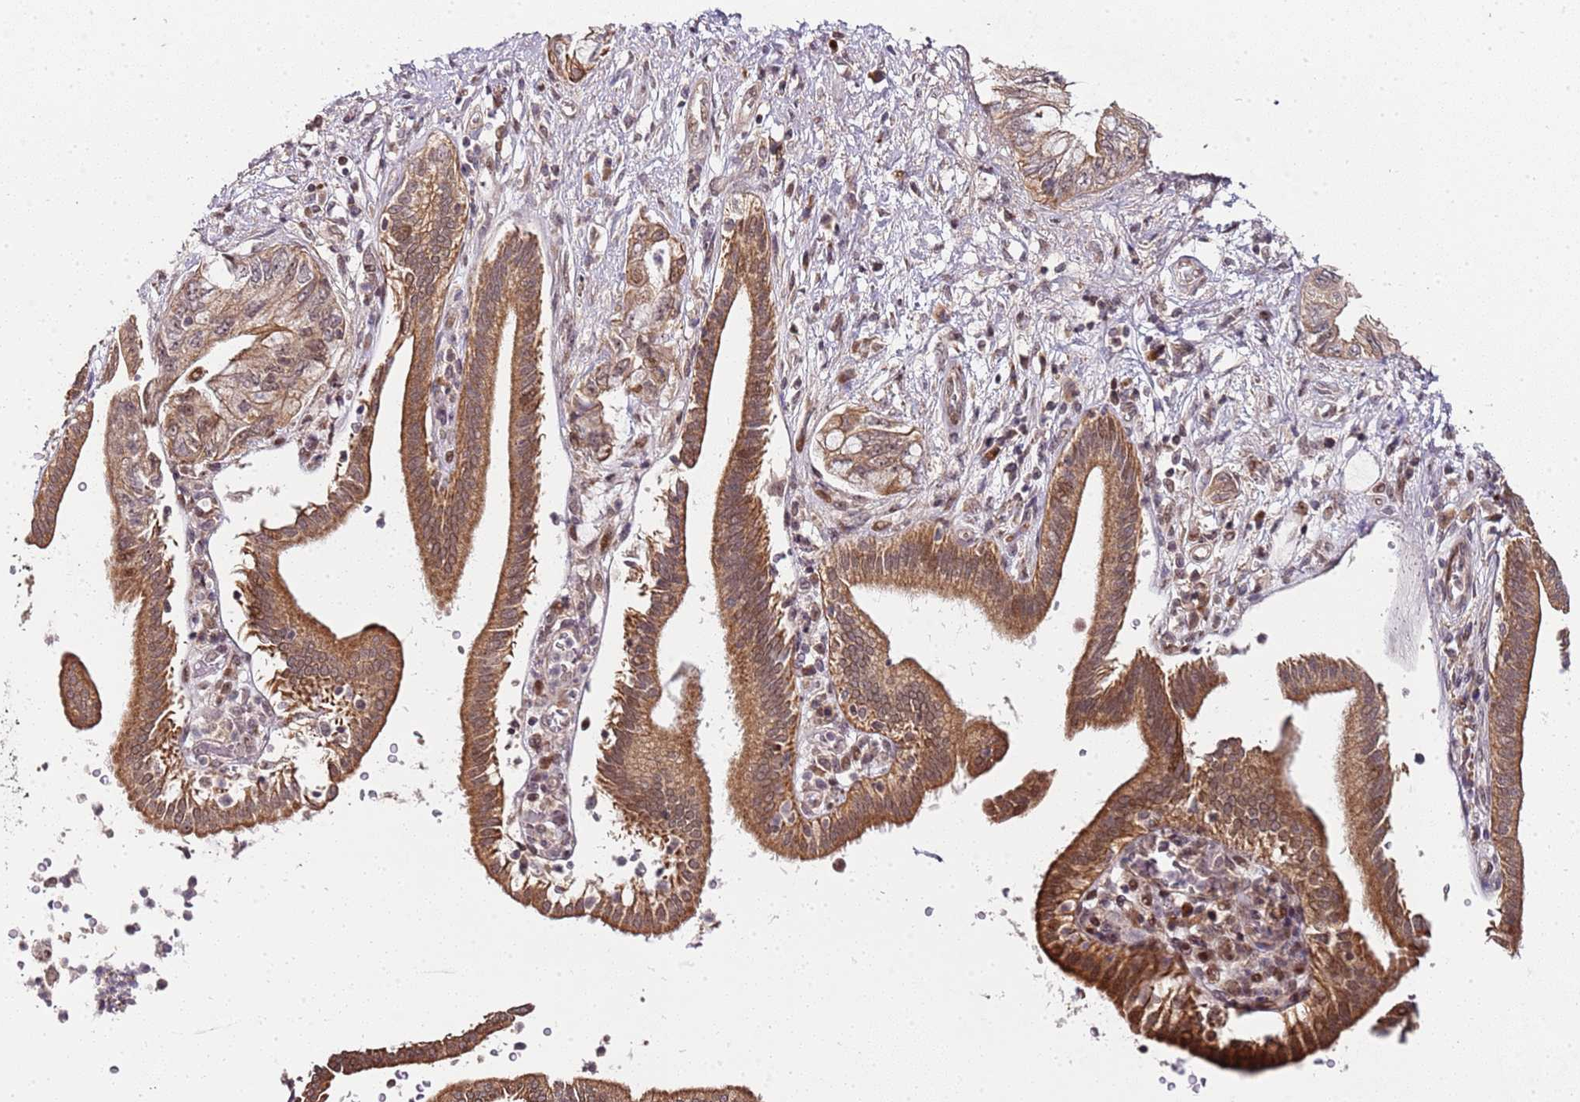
{"staining": {"intensity": "moderate", "quantity": ">75%", "location": "cytoplasmic/membranous"}, "tissue": "pancreatic cancer", "cell_type": "Tumor cells", "image_type": "cancer", "snomed": [{"axis": "morphology", "description": "Adenocarcinoma, NOS"}, {"axis": "topography", "description": "Pancreas"}], "caption": "Approximately >75% of tumor cells in human pancreatic cancer (adenocarcinoma) exhibit moderate cytoplasmic/membranous protein positivity as visualized by brown immunohistochemical staining.", "gene": "EDC3", "patient": {"sex": "female", "age": 73}}